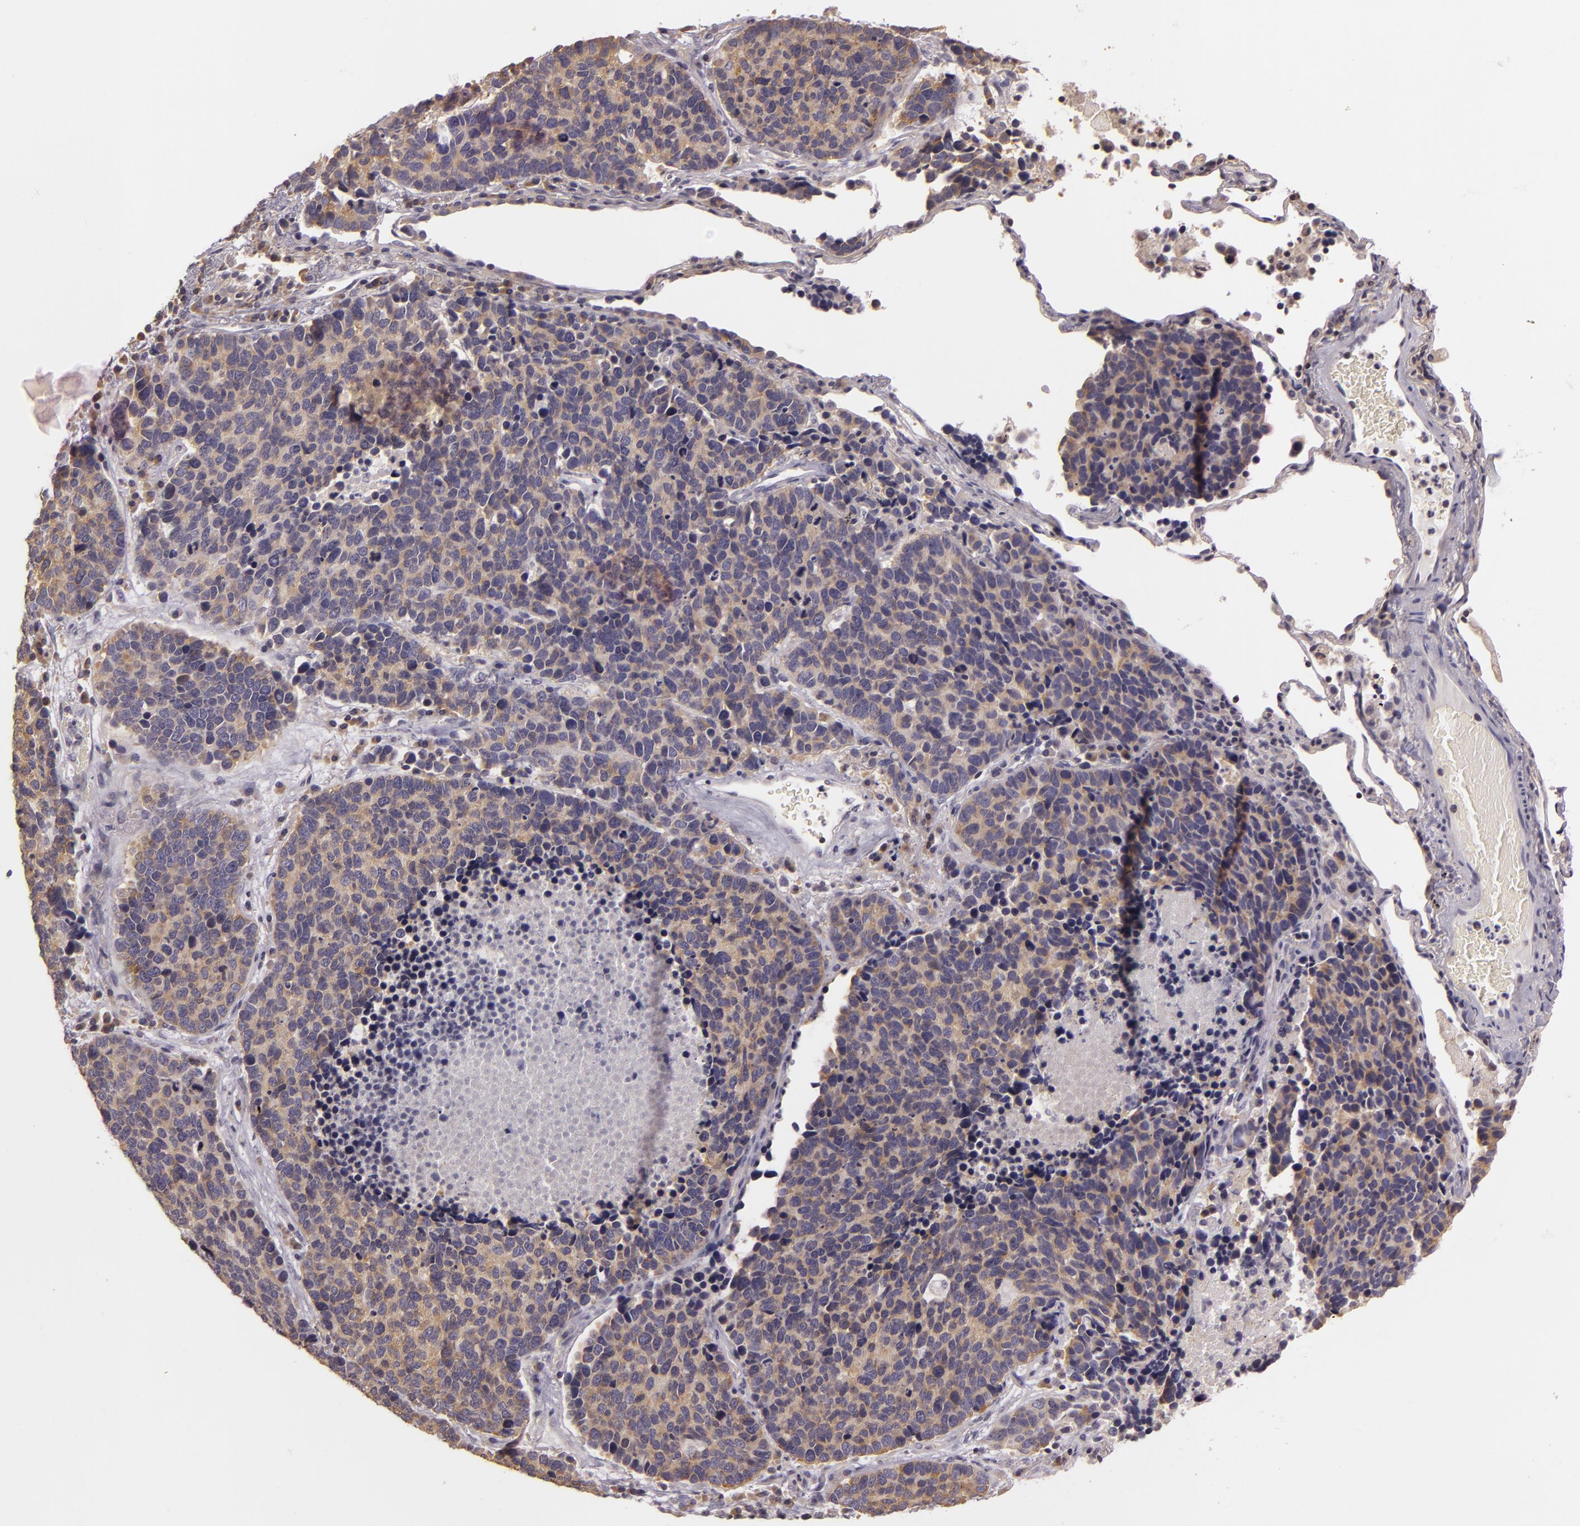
{"staining": {"intensity": "weak", "quantity": "<25%", "location": "cytoplasmic/membranous"}, "tissue": "lung cancer", "cell_type": "Tumor cells", "image_type": "cancer", "snomed": [{"axis": "morphology", "description": "Neoplasm, malignant, NOS"}, {"axis": "topography", "description": "Lung"}], "caption": "A photomicrograph of human neoplasm (malignant) (lung) is negative for staining in tumor cells.", "gene": "RALGAPA1", "patient": {"sex": "female", "age": 75}}